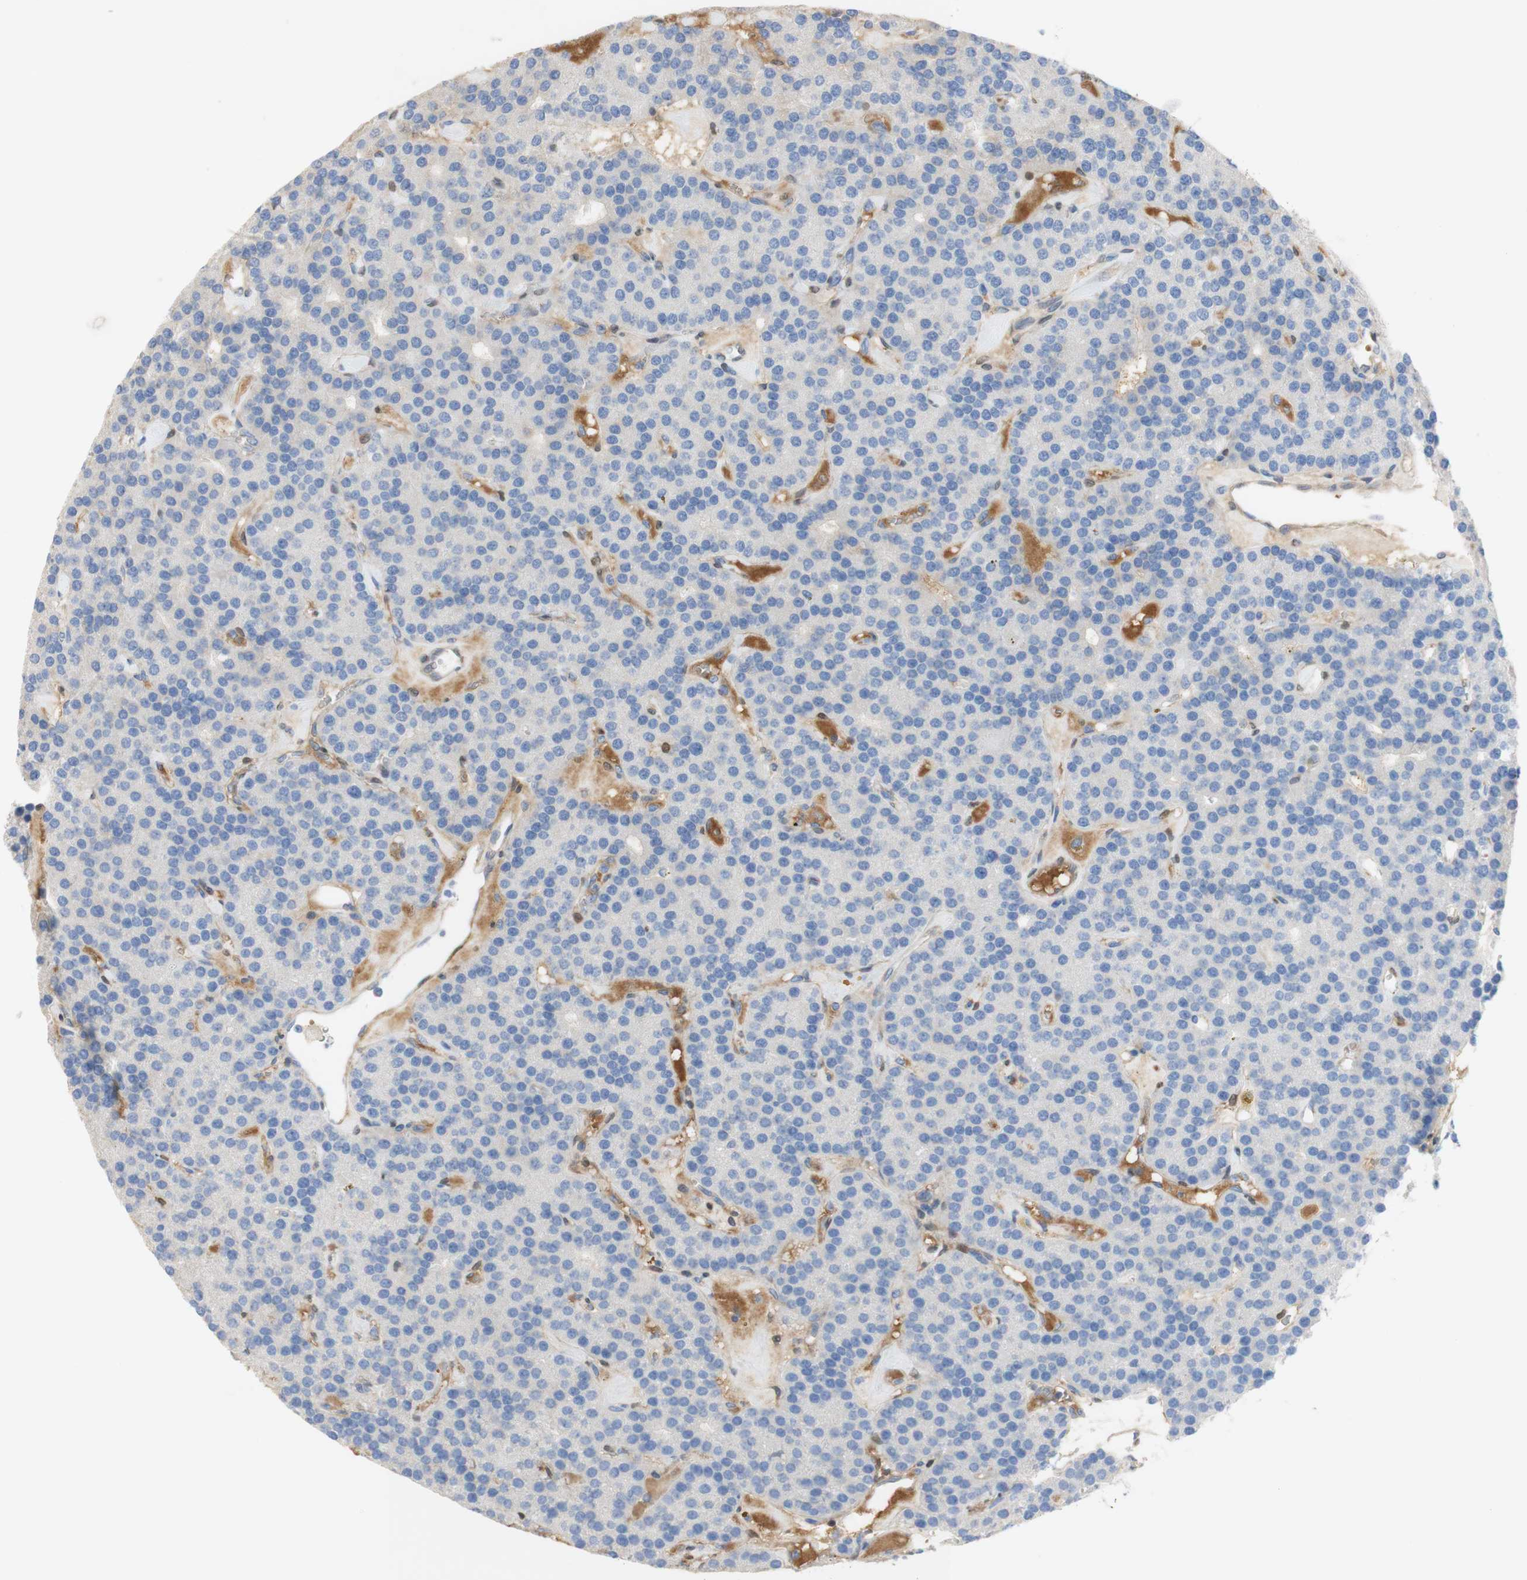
{"staining": {"intensity": "negative", "quantity": "none", "location": "none"}, "tissue": "parathyroid gland", "cell_type": "Glandular cells", "image_type": "normal", "snomed": [{"axis": "morphology", "description": "Normal tissue, NOS"}, {"axis": "morphology", "description": "Adenoma, NOS"}, {"axis": "topography", "description": "Parathyroid gland"}], "caption": "A histopathology image of parathyroid gland stained for a protein displays no brown staining in glandular cells. (Brightfield microscopy of DAB immunohistochemistry at high magnification).", "gene": "SELENBP1", "patient": {"sex": "female", "age": 86}}